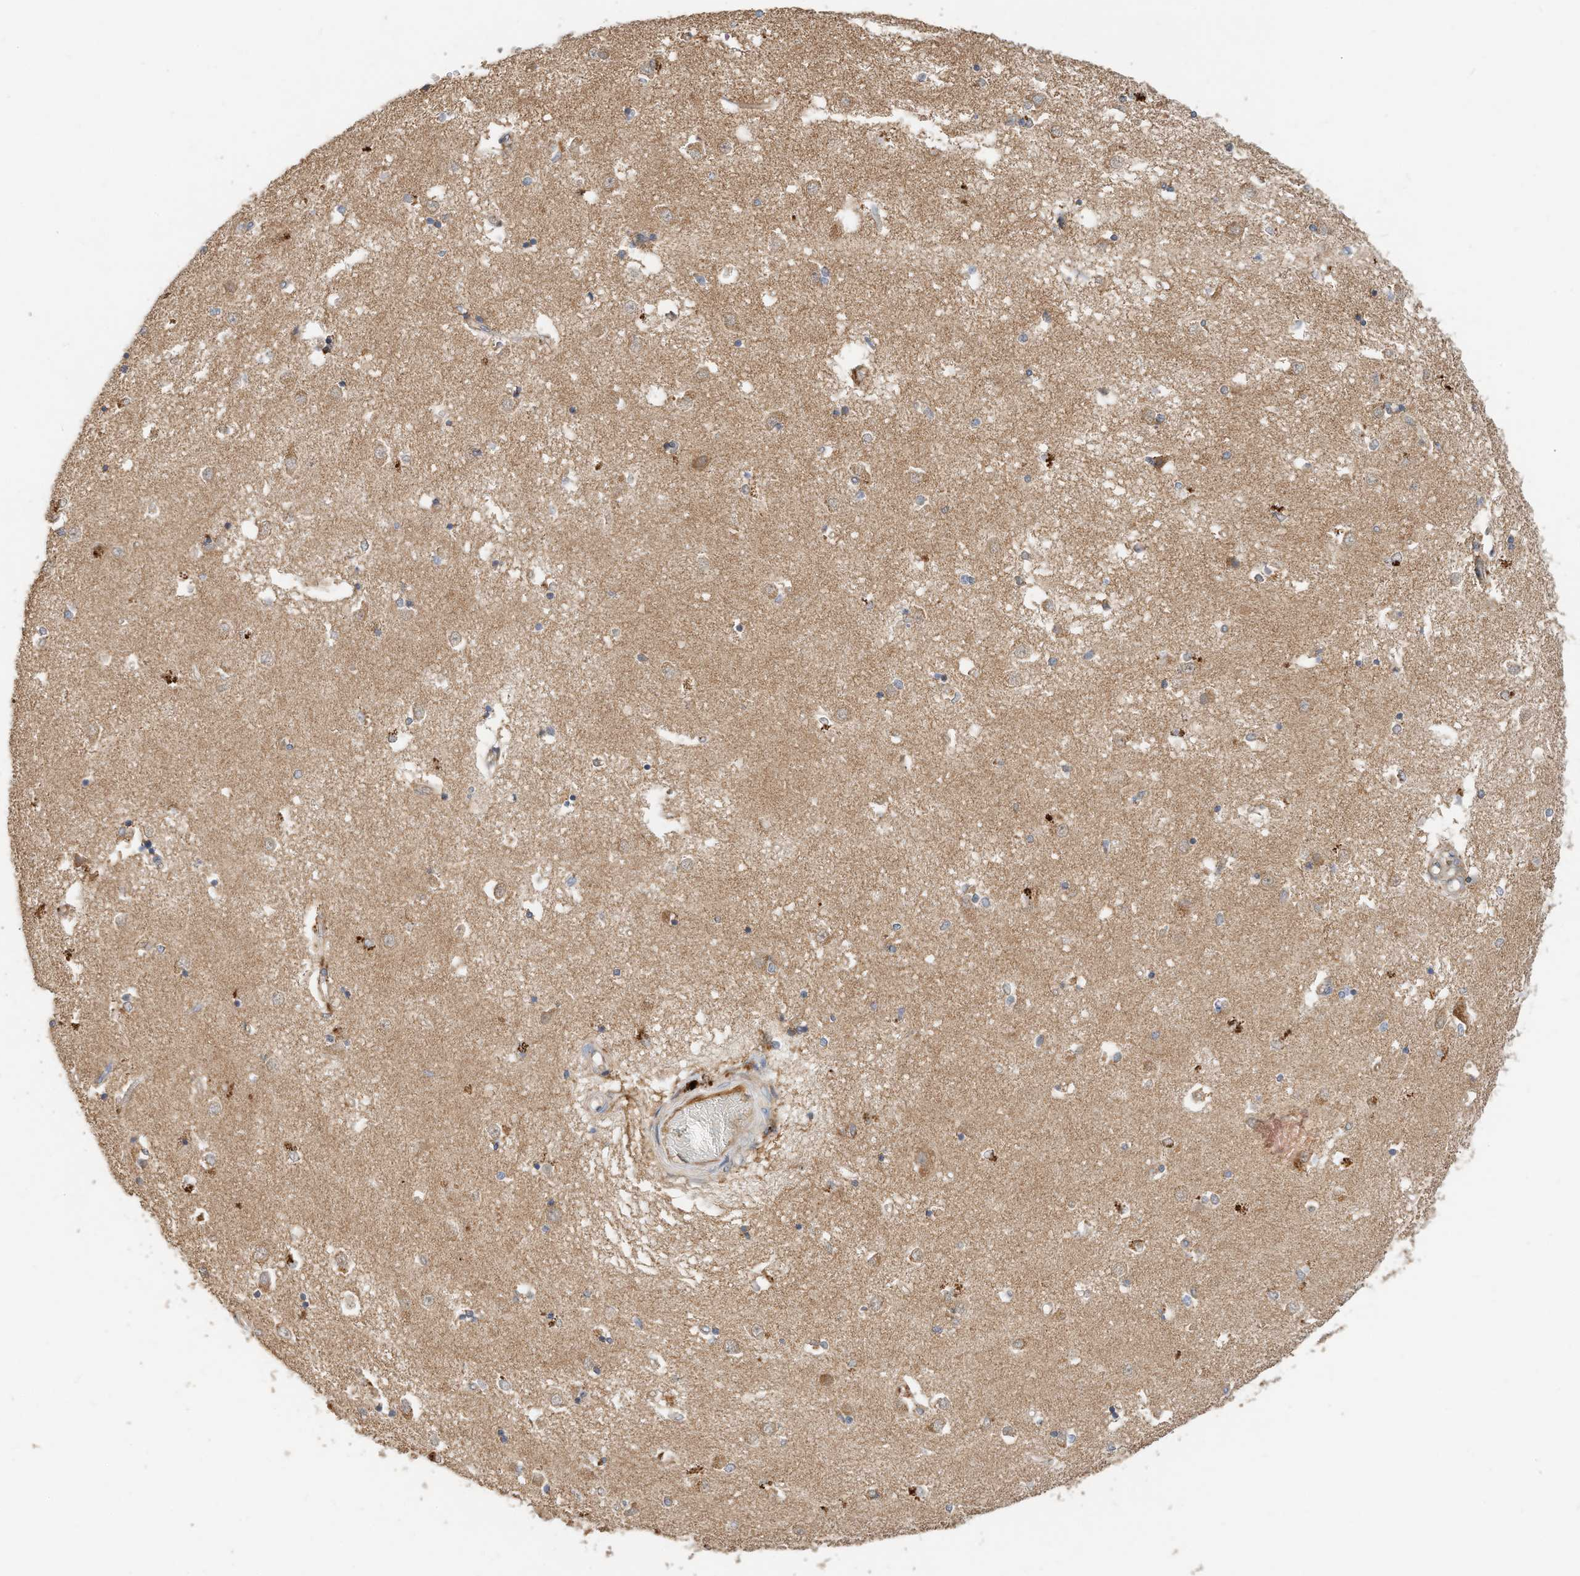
{"staining": {"intensity": "moderate", "quantity": "25%-75%", "location": "cytoplasmic/membranous"}, "tissue": "caudate", "cell_type": "Glial cells", "image_type": "normal", "snomed": [{"axis": "morphology", "description": "Normal tissue, NOS"}, {"axis": "topography", "description": "Lateral ventricle wall"}], "caption": "A brown stain labels moderate cytoplasmic/membranous positivity of a protein in glial cells of normal human caudate. Nuclei are stained in blue.", "gene": "CPAMD8", "patient": {"sex": "male", "age": 45}}